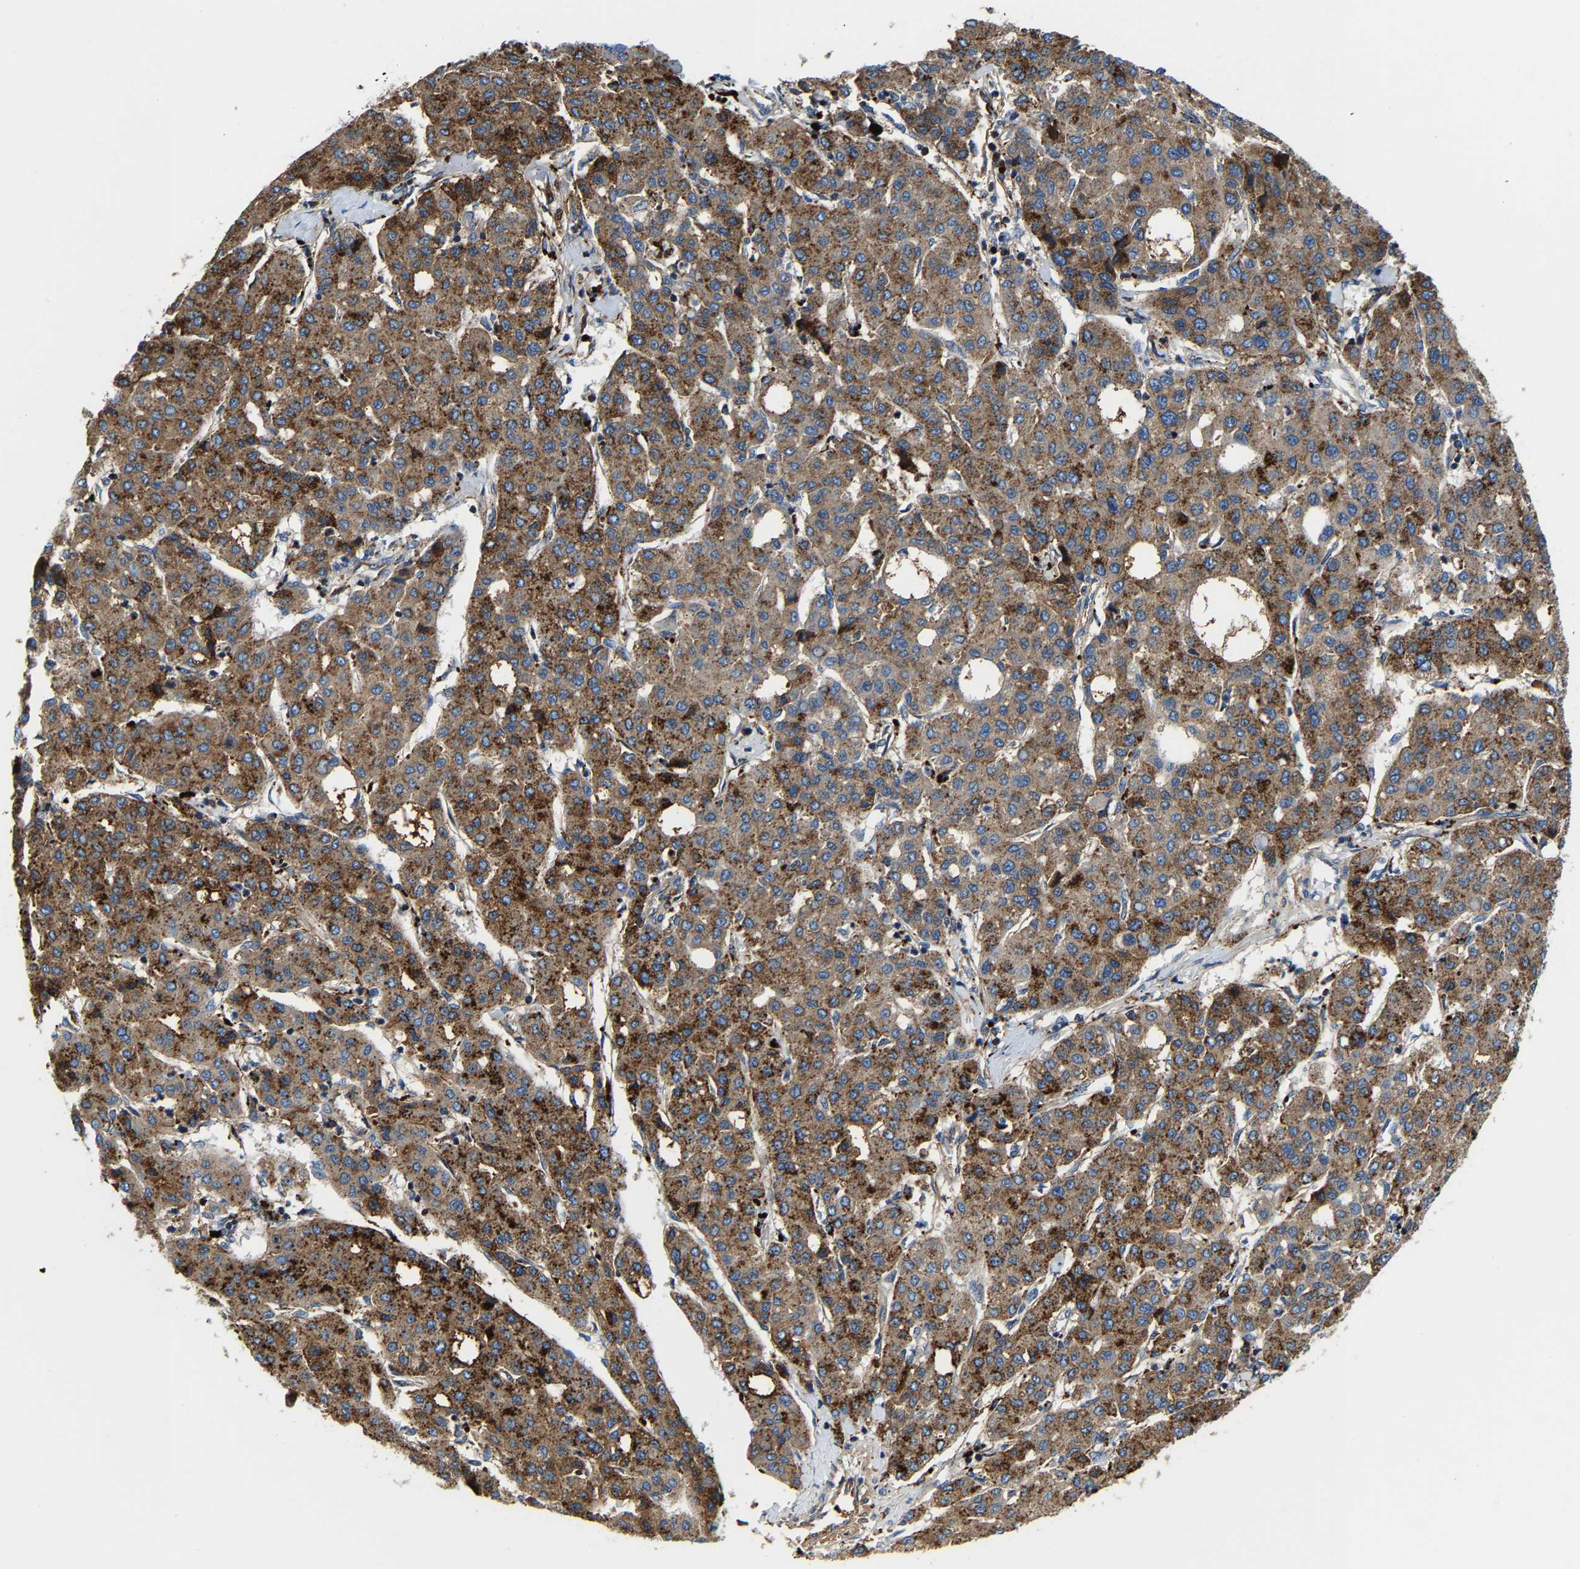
{"staining": {"intensity": "strong", "quantity": ">75%", "location": "cytoplasmic/membranous"}, "tissue": "liver cancer", "cell_type": "Tumor cells", "image_type": "cancer", "snomed": [{"axis": "morphology", "description": "Carcinoma, Hepatocellular, NOS"}, {"axis": "topography", "description": "Liver"}], "caption": "Immunohistochemistry micrograph of neoplastic tissue: human liver hepatocellular carcinoma stained using IHC shows high levels of strong protein expression localized specifically in the cytoplasmic/membranous of tumor cells, appearing as a cytoplasmic/membranous brown color.", "gene": "DPP7", "patient": {"sex": "male", "age": 65}}